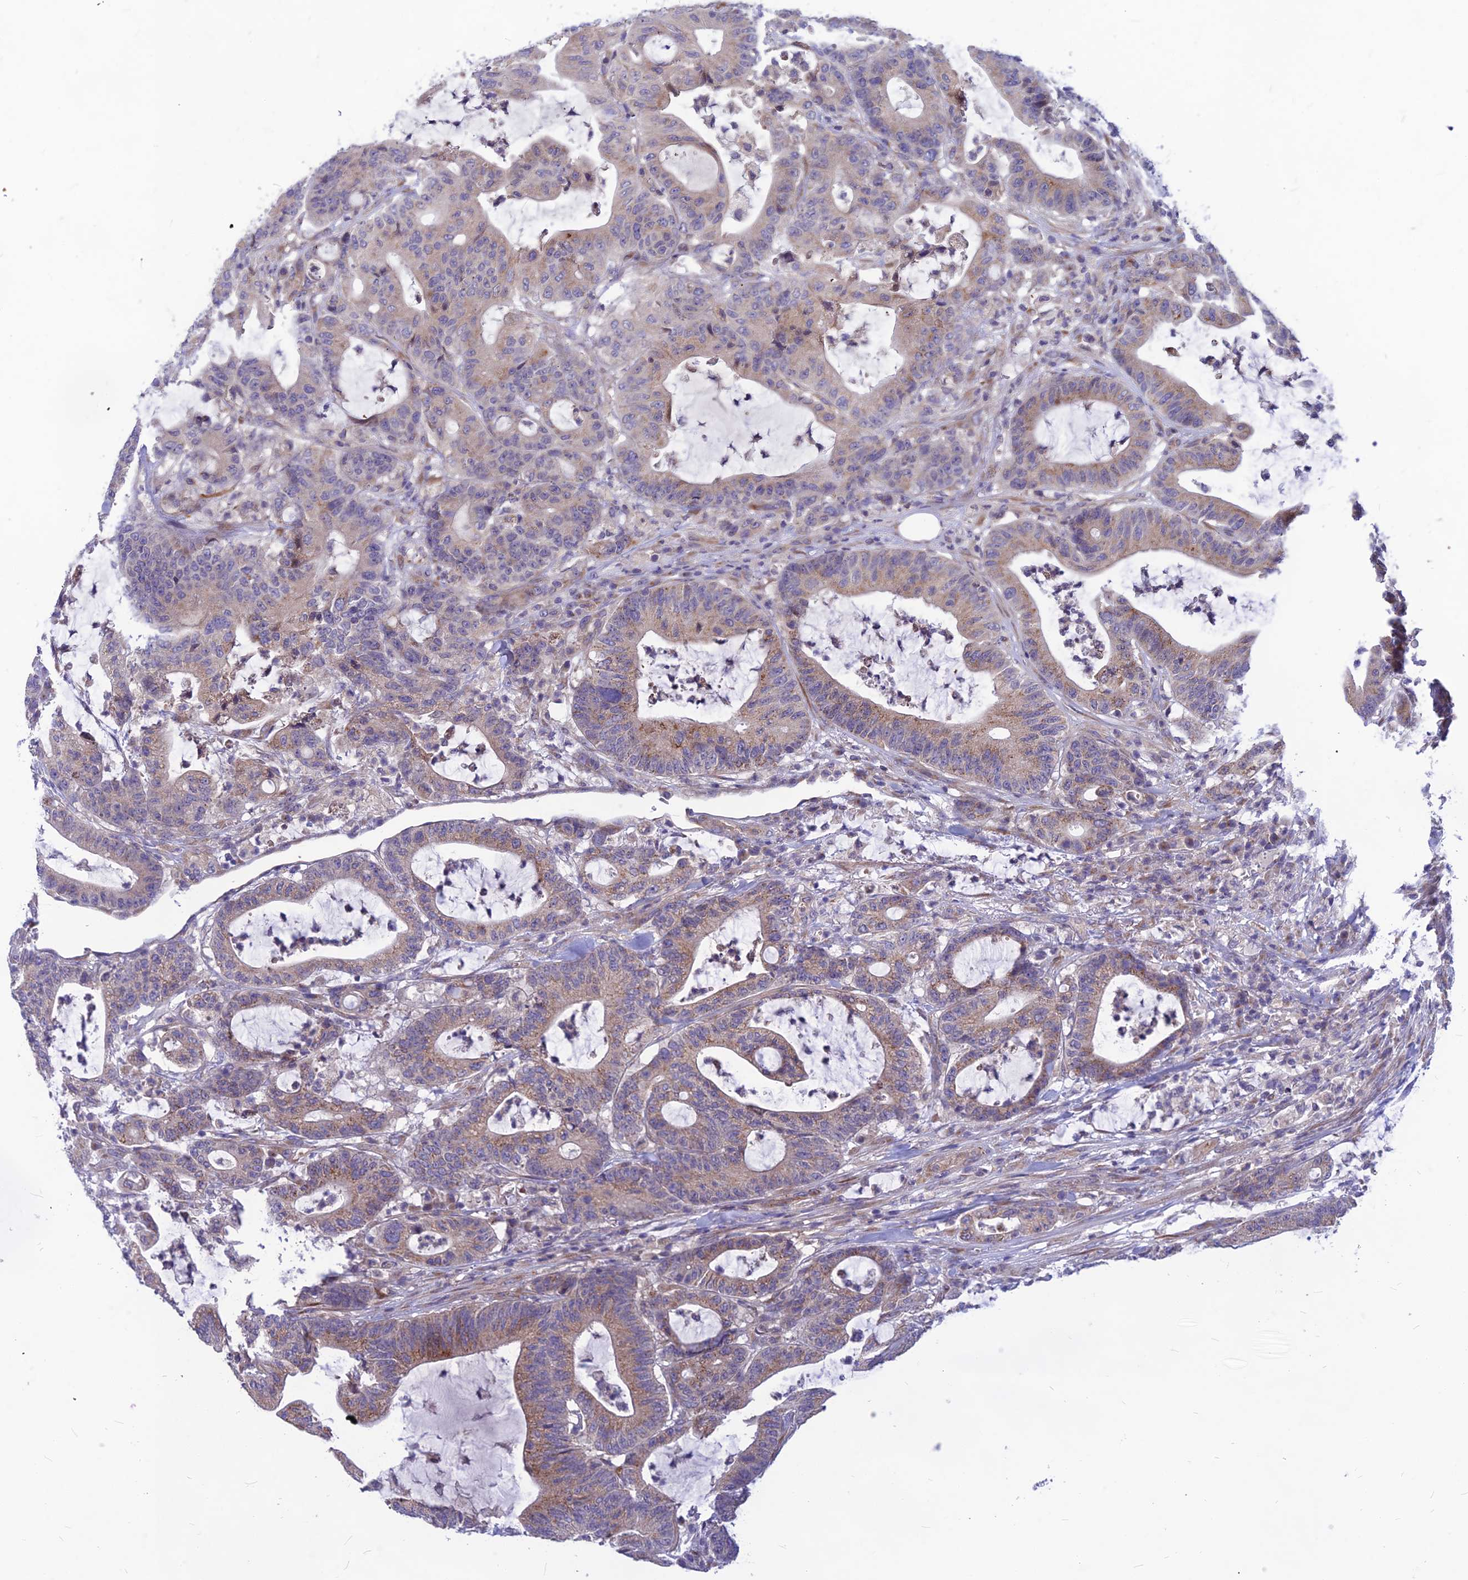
{"staining": {"intensity": "moderate", "quantity": "25%-75%", "location": "cytoplasmic/membranous"}, "tissue": "colorectal cancer", "cell_type": "Tumor cells", "image_type": "cancer", "snomed": [{"axis": "morphology", "description": "Adenocarcinoma, NOS"}, {"axis": "topography", "description": "Colon"}], "caption": "Moderate cytoplasmic/membranous protein positivity is identified in approximately 25%-75% of tumor cells in colorectal cancer.", "gene": "PTCD2", "patient": {"sex": "female", "age": 84}}